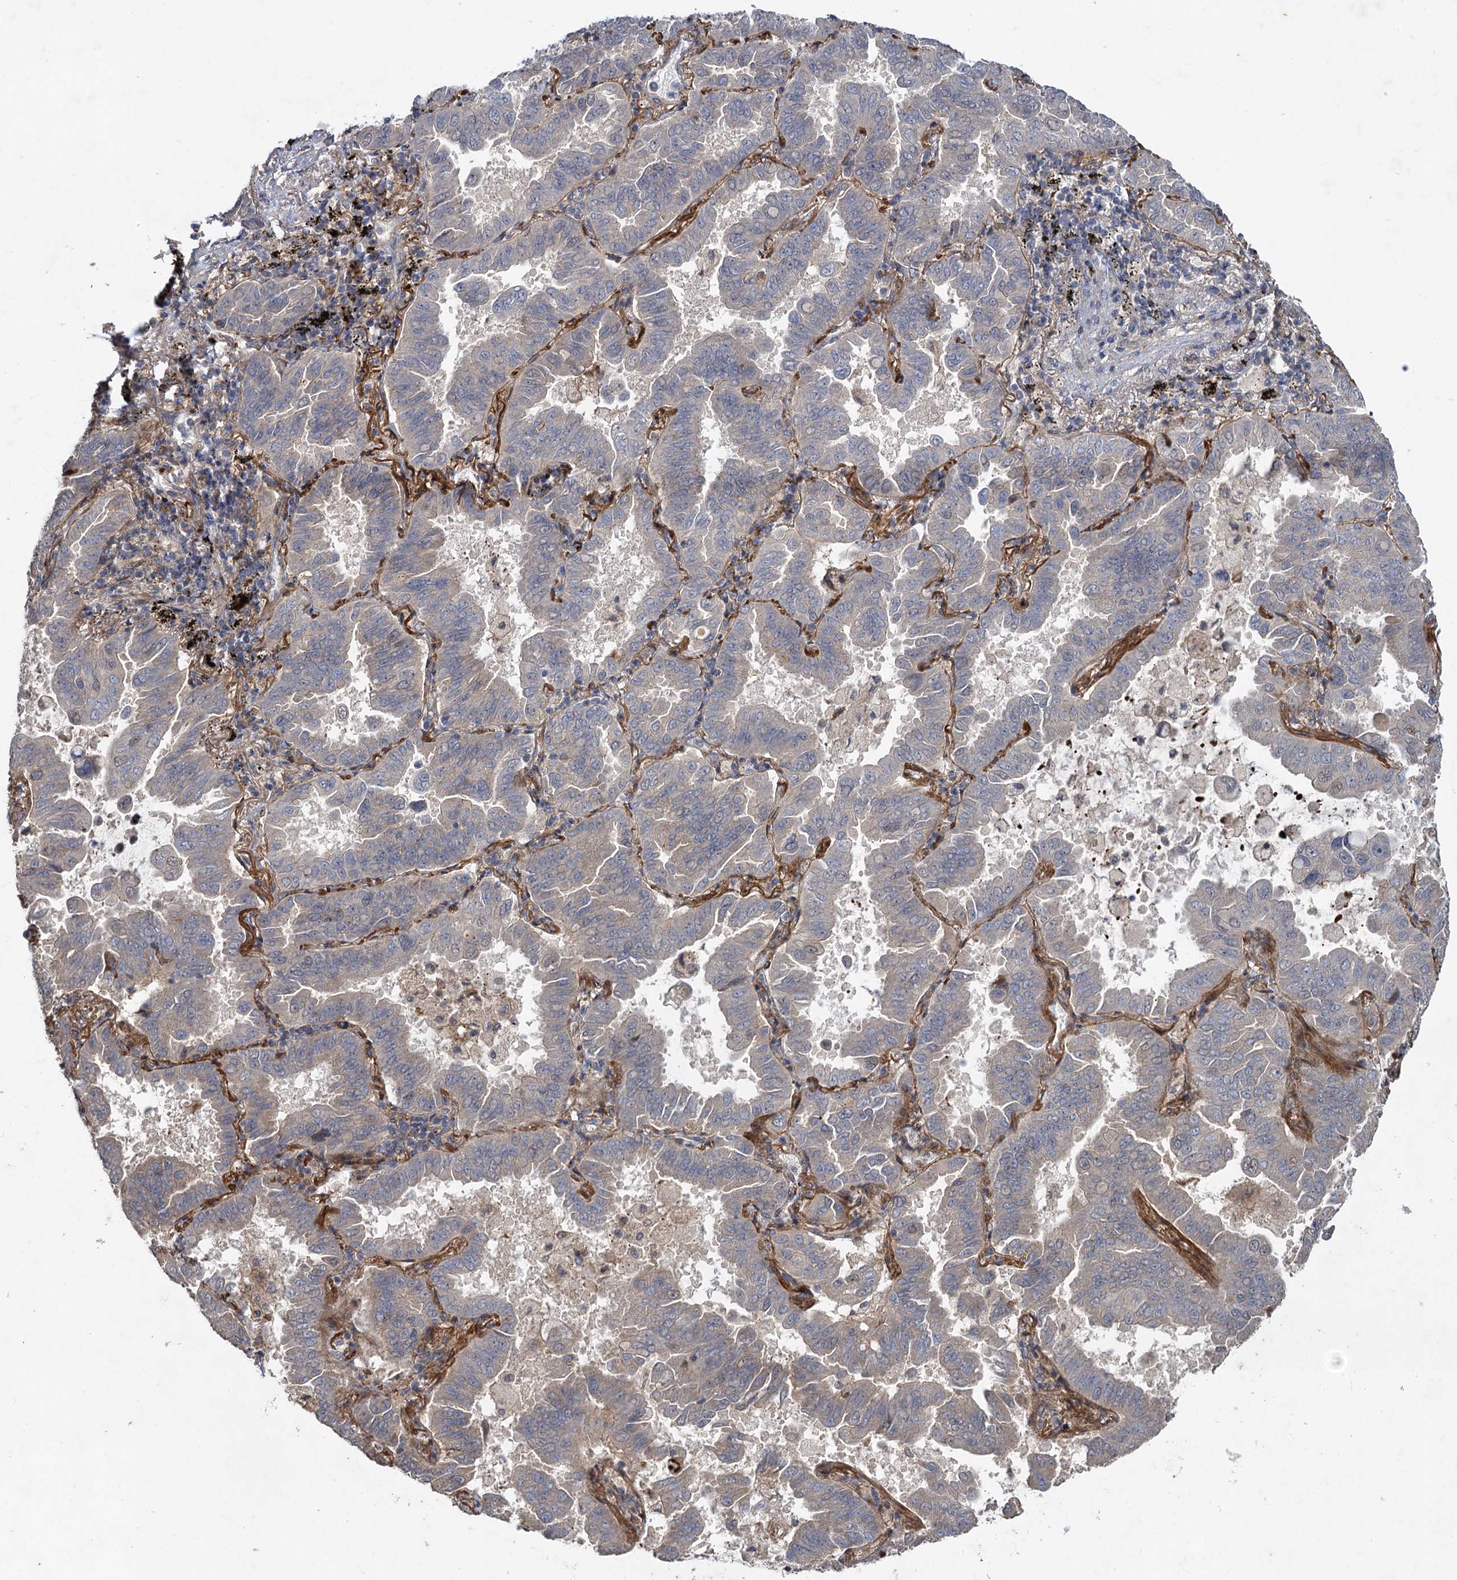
{"staining": {"intensity": "weak", "quantity": "<25%", "location": "cytoplasmic/membranous"}, "tissue": "lung cancer", "cell_type": "Tumor cells", "image_type": "cancer", "snomed": [{"axis": "morphology", "description": "Adenocarcinoma, NOS"}, {"axis": "topography", "description": "Lung"}], "caption": "Protein analysis of lung adenocarcinoma reveals no significant staining in tumor cells. (DAB IHC, high magnification).", "gene": "NUDT22", "patient": {"sex": "male", "age": 64}}